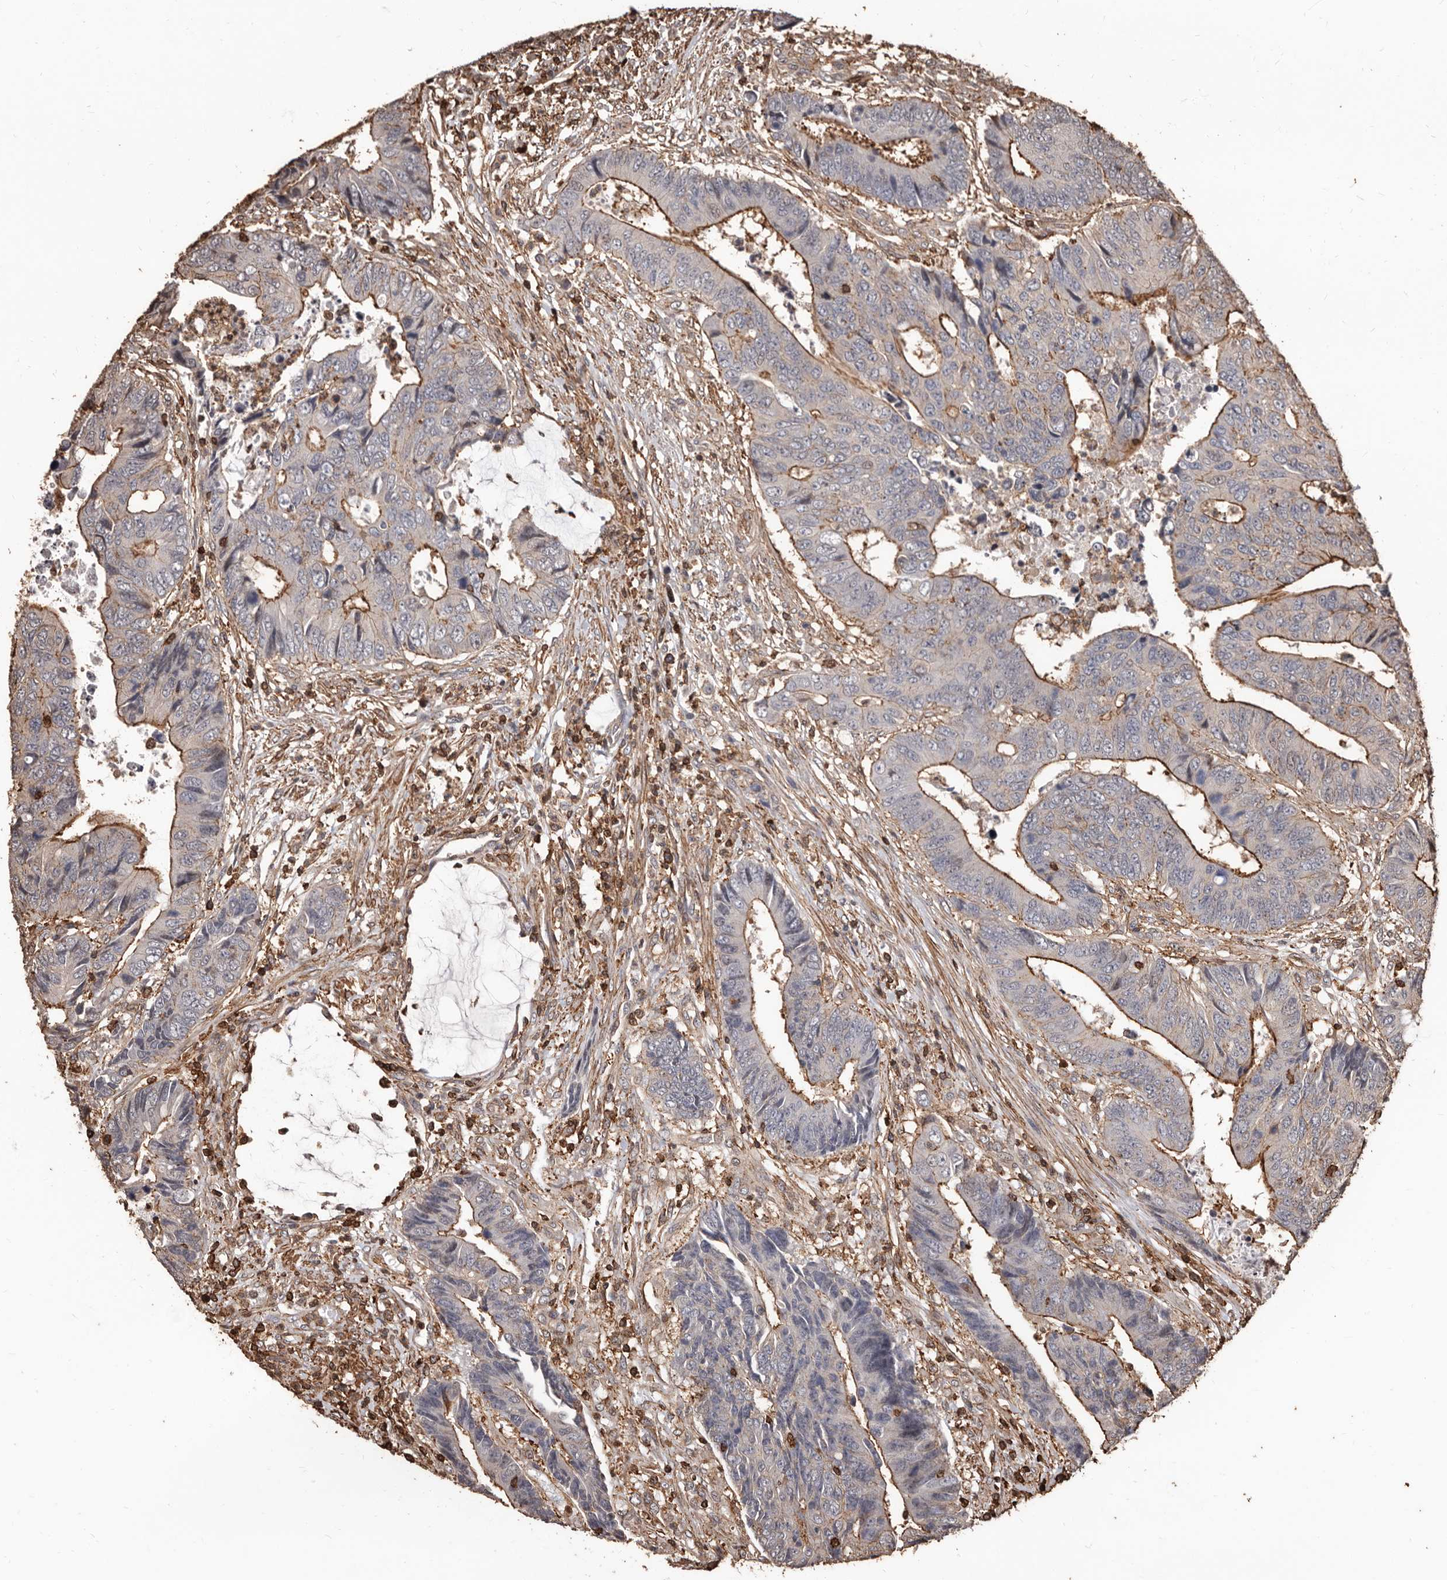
{"staining": {"intensity": "moderate", "quantity": "25%-75%", "location": "cytoplasmic/membranous"}, "tissue": "colorectal cancer", "cell_type": "Tumor cells", "image_type": "cancer", "snomed": [{"axis": "morphology", "description": "Adenocarcinoma, NOS"}, {"axis": "topography", "description": "Rectum"}], "caption": "Colorectal cancer (adenocarcinoma) stained with a protein marker exhibits moderate staining in tumor cells.", "gene": "GSK3A", "patient": {"sex": "male", "age": 84}}